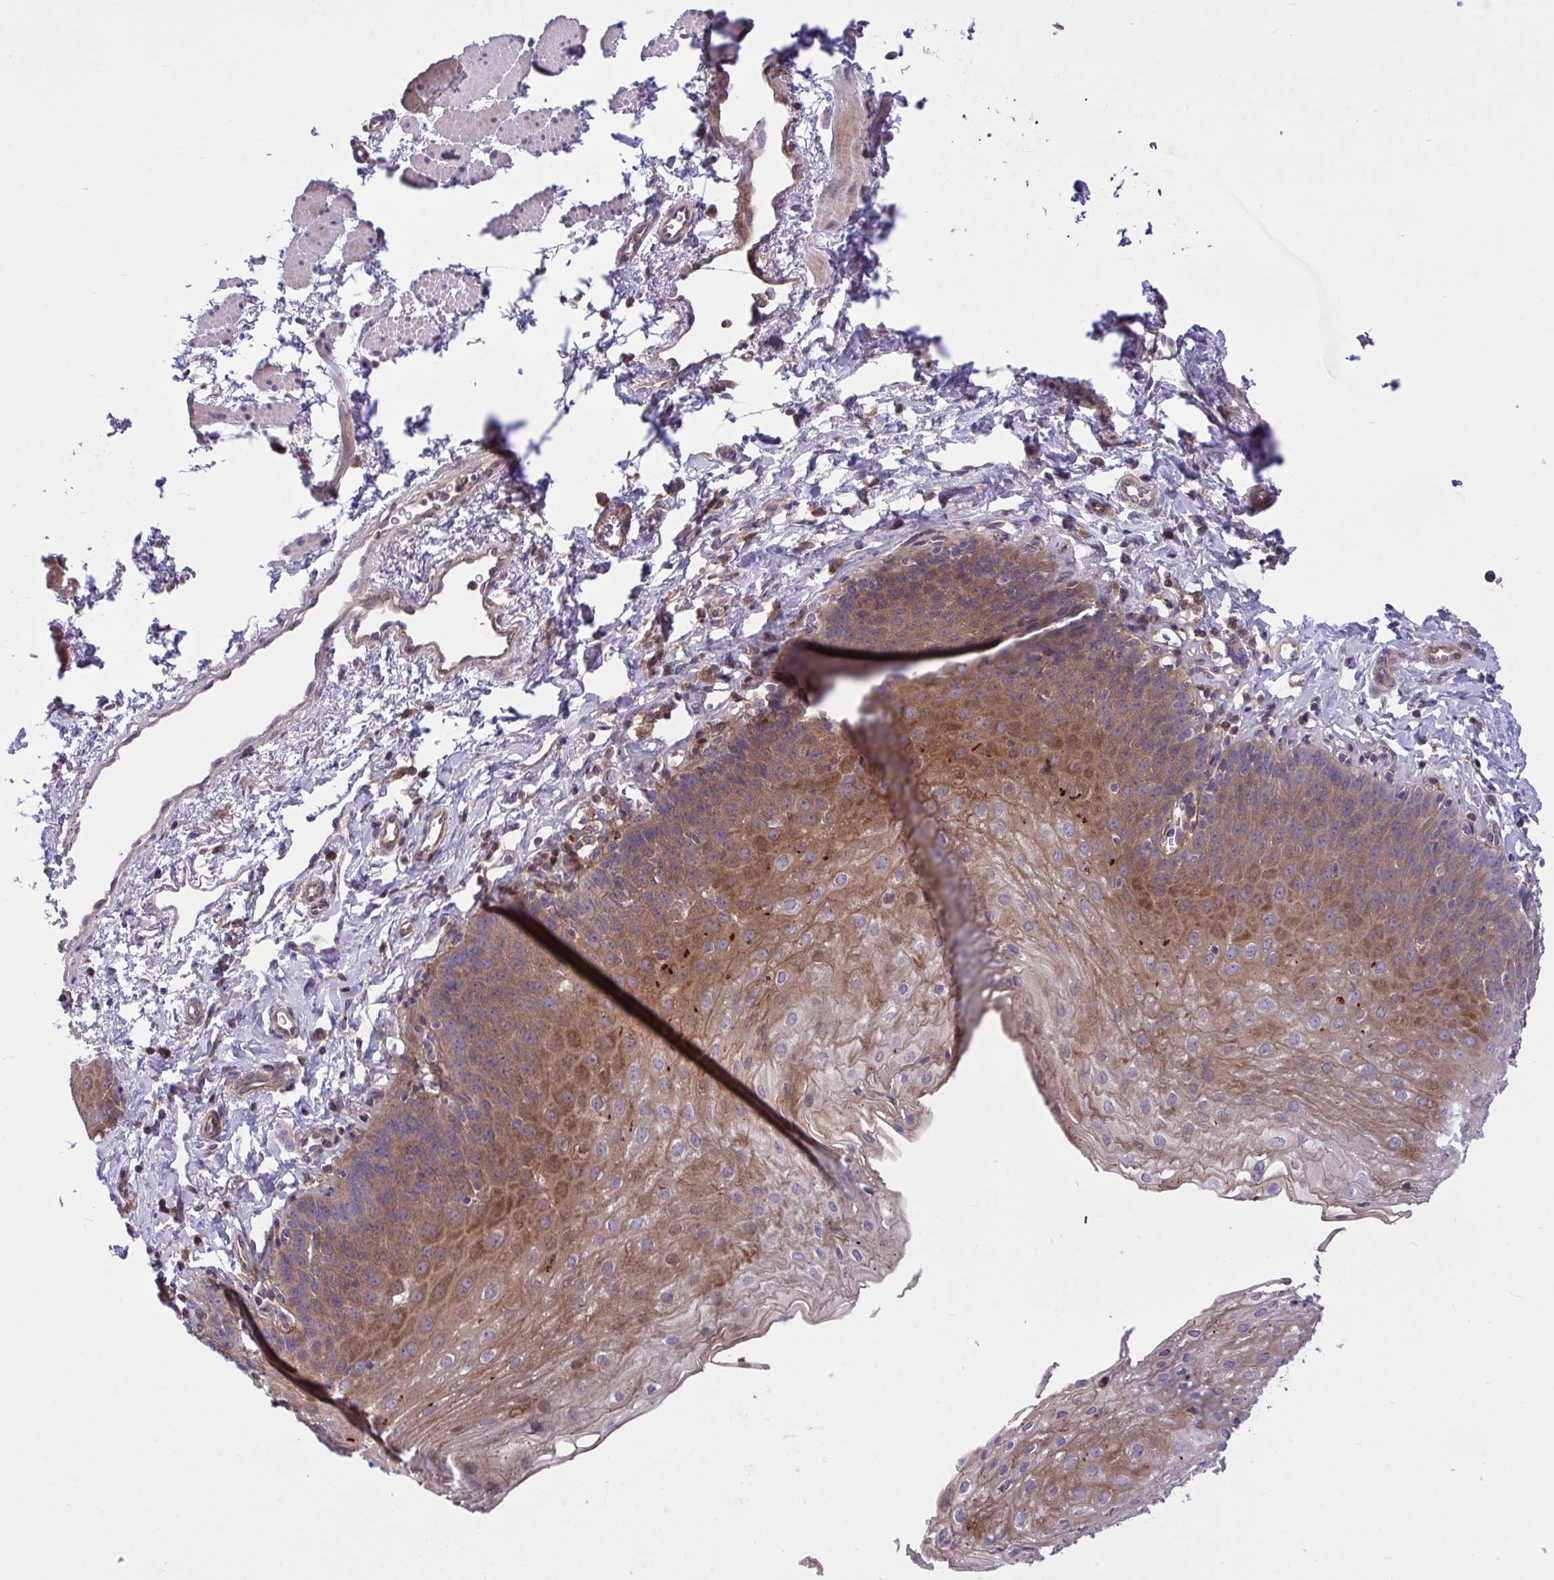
{"staining": {"intensity": "moderate", "quantity": "25%-75%", "location": "cytoplasmic/membranous"}, "tissue": "esophagus", "cell_type": "Squamous epithelial cells", "image_type": "normal", "snomed": [{"axis": "morphology", "description": "Normal tissue, NOS"}, {"axis": "topography", "description": "Esophagus"}], "caption": "High-power microscopy captured an immunohistochemistry (IHC) photomicrograph of normal esophagus, revealing moderate cytoplasmic/membranous expression in approximately 25%-75% of squamous epithelial cells. The protein of interest is shown in brown color, while the nuclei are stained blue.", "gene": "GRB14", "patient": {"sex": "female", "age": 81}}